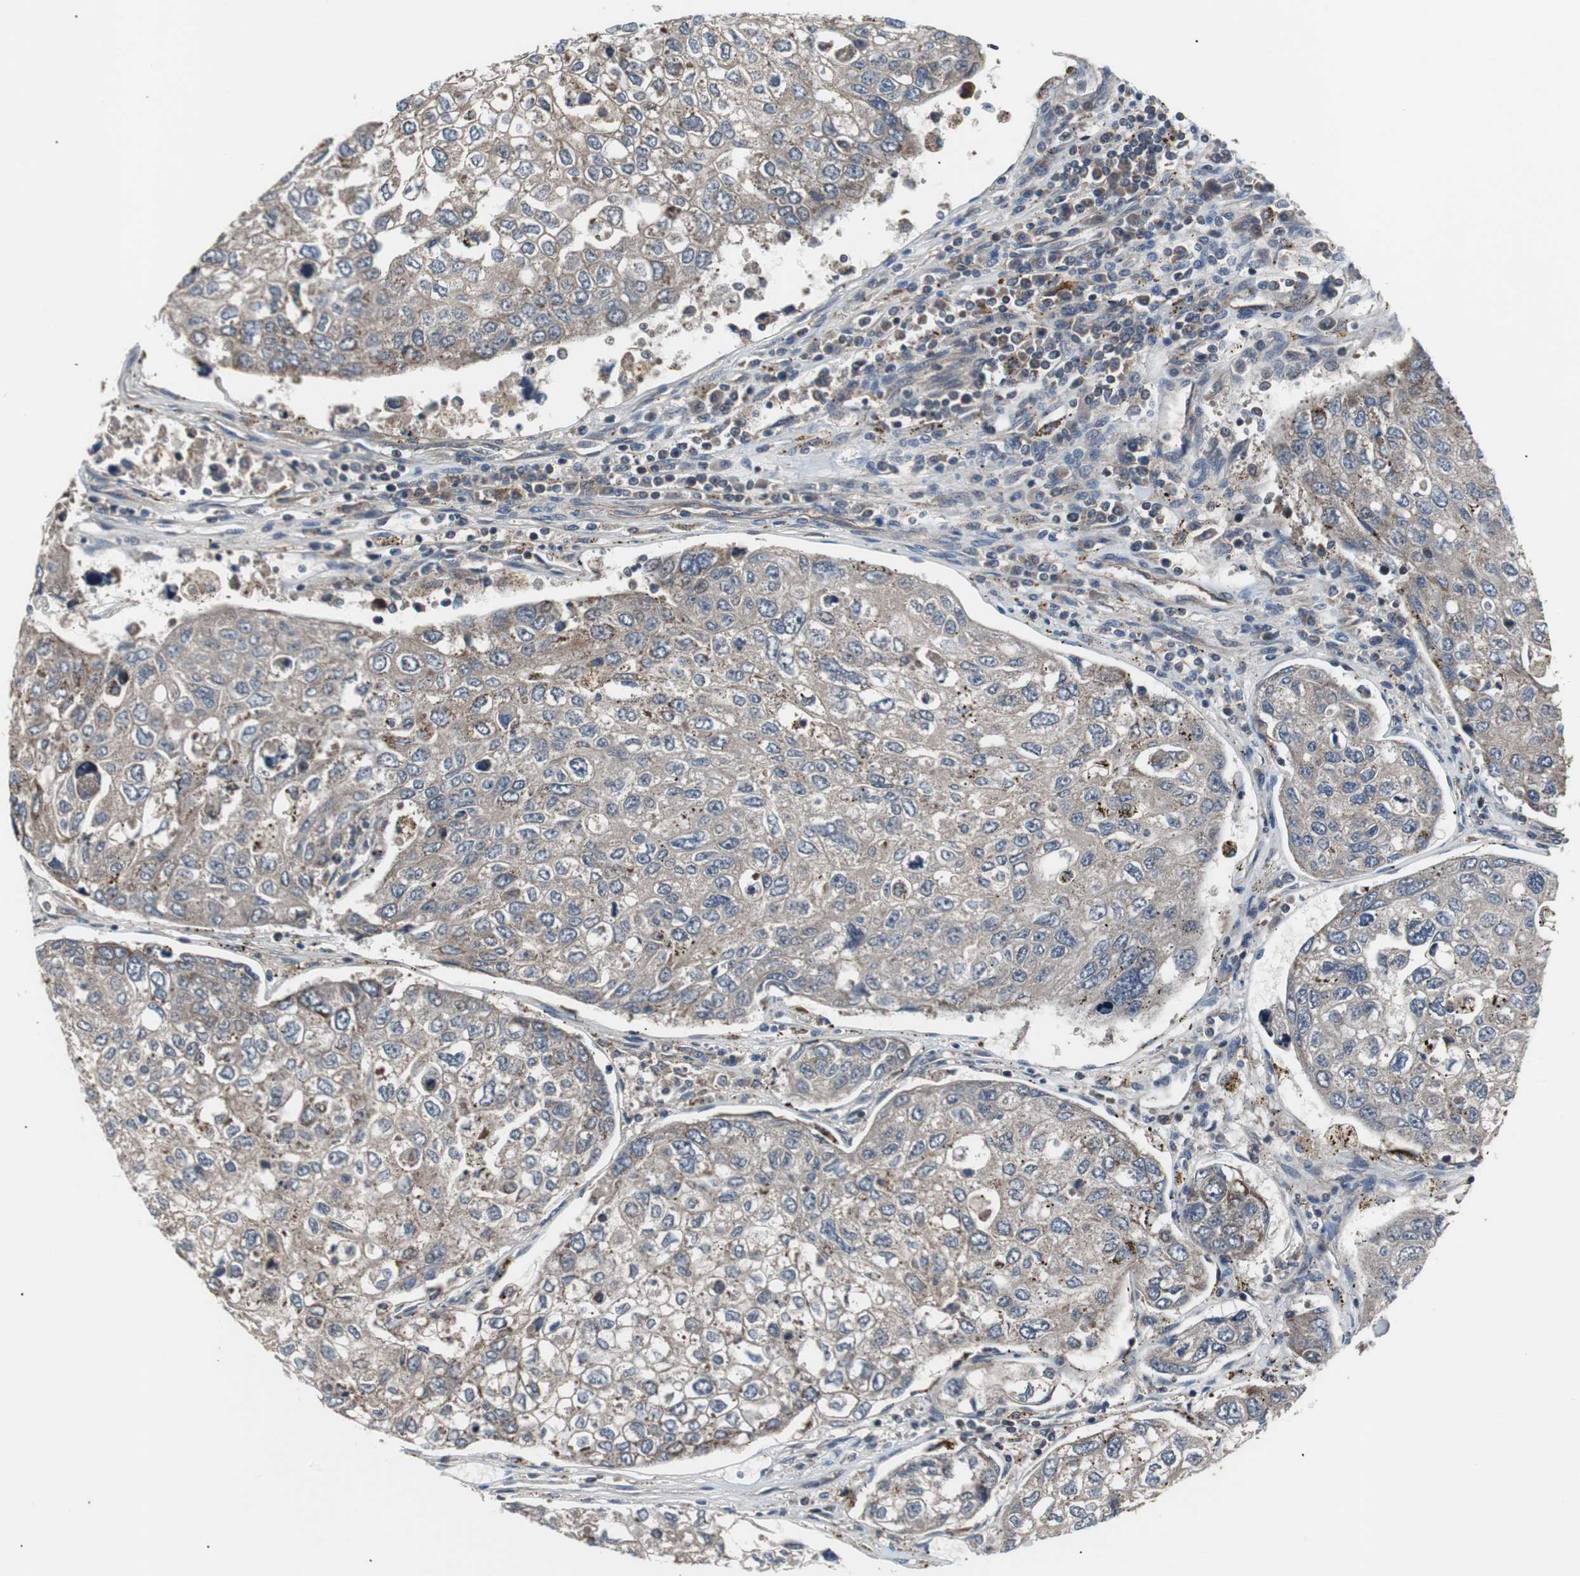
{"staining": {"intensity": "moderate", "quantity": ">75%", "location": "cytoplasmic/membranous"}, "tissue": "urothelial cancer", "cell_type": "Tumor cells", "image_type": "cancer", "snomed": [{"axis": "morphology", "description": "Urothelial carcinoma, High grade"}, {"axis": "topography", "description": "Lymph node"}, {"axis": "topography", "description": "Urinary bladder"}], "caption": "Urothelial cancer stained for a protein (brown) reveals moderate cytoplasmic/membranous positive positivity in about >75% of tumor cells.", "gene": "ACTR3", "patient": {"sex": "male", "age": 51}}